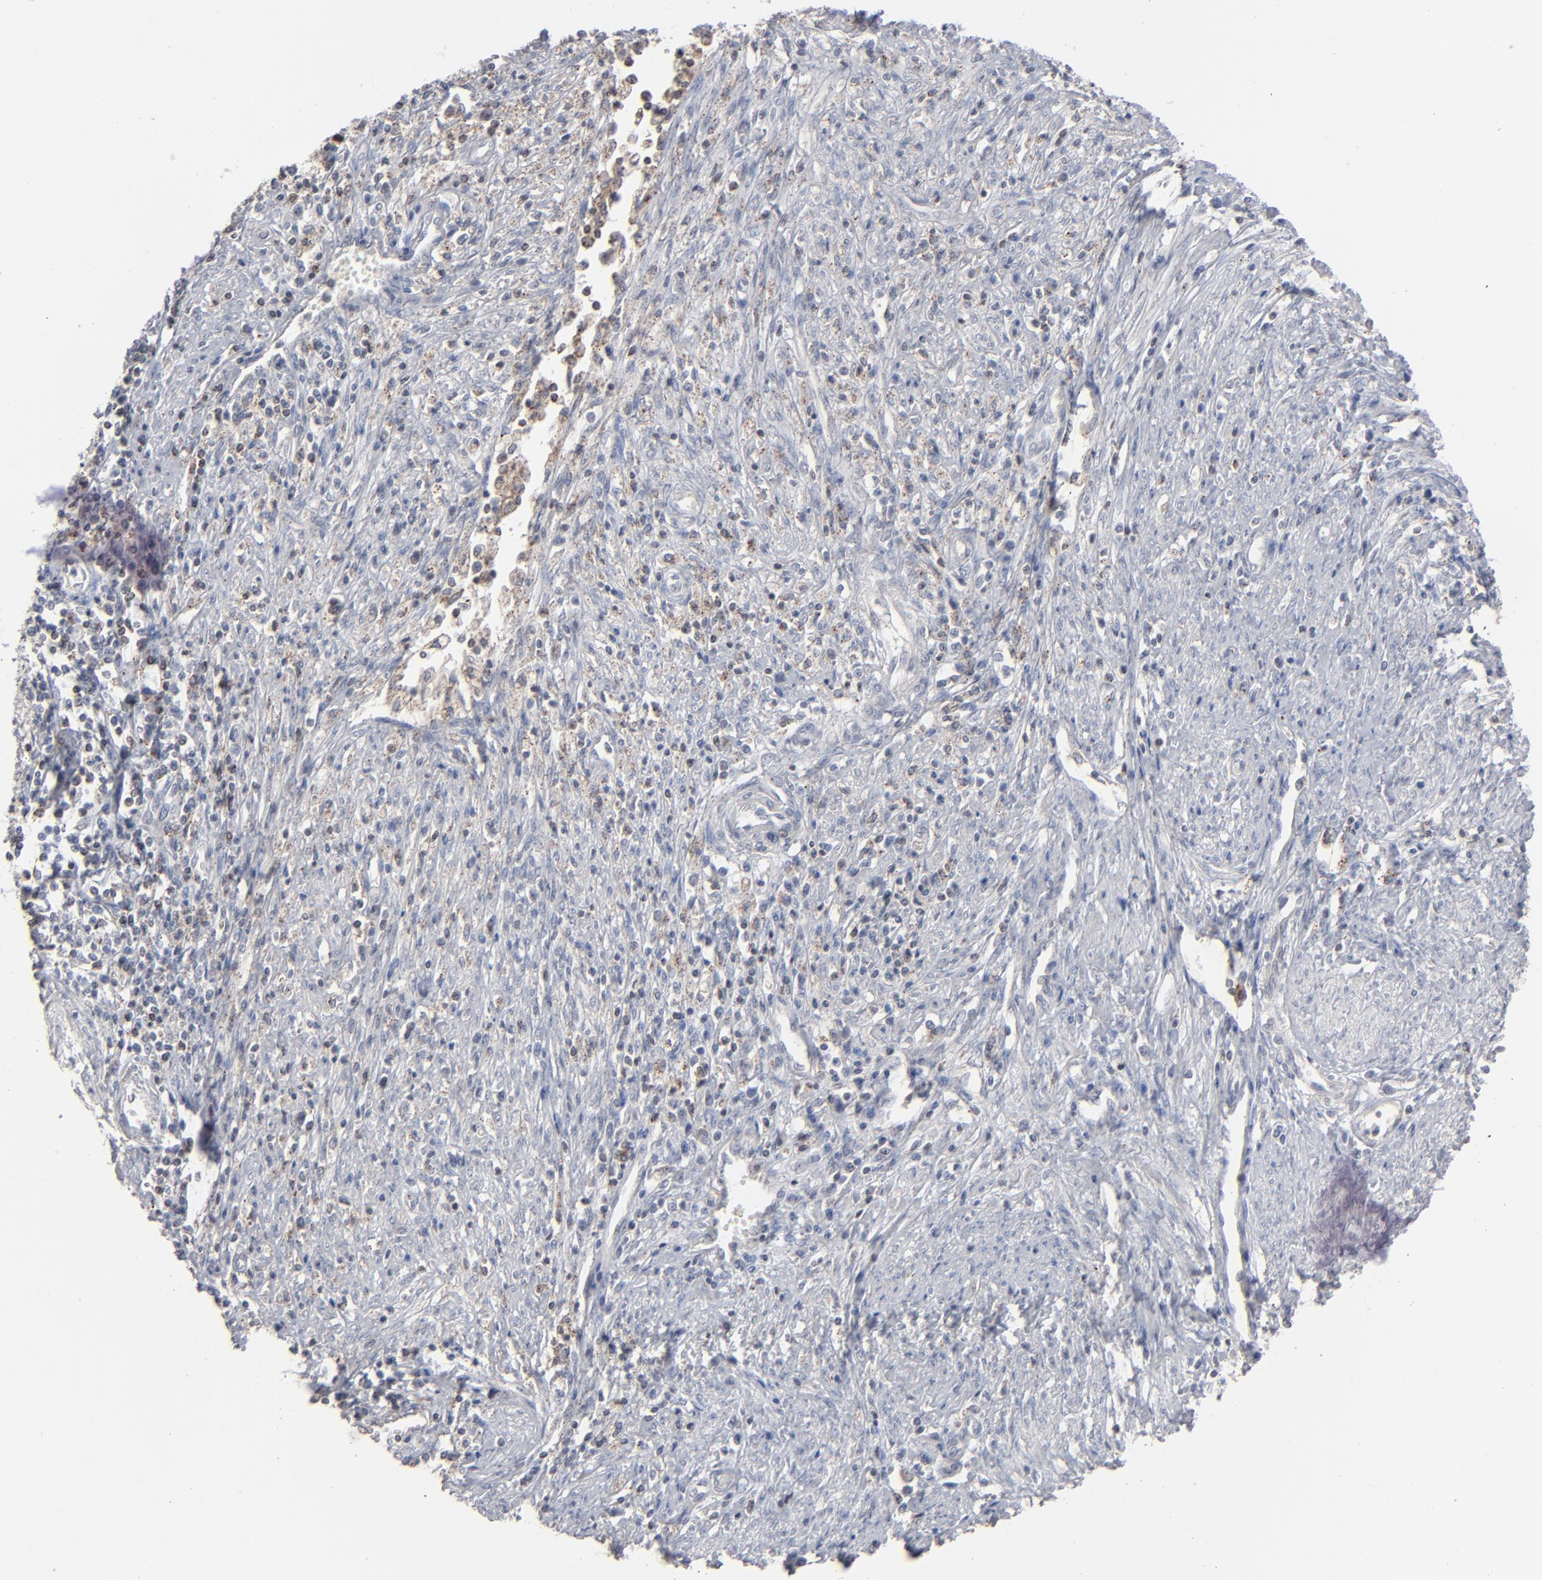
{"staining": {"intensity": "negative", "quantity": "none", "location": "none"}, "tissue": "cervical cancer", "cell_type": "Tumor cells", "image_type": "cancer", "snomed": [{"axis": "morphology", "description": "Adenocarcinoma, NOS"}, {"axis": "topography", "description": "Cervix"}], "caption": "An IHC histopathology image of adenocarcinoma (cervical) is shown. There is no staining in tumor cells of adenocarcinoma (cervical).", "gene": "STAT4", "patient": {"sex": "female", "age": 36}}